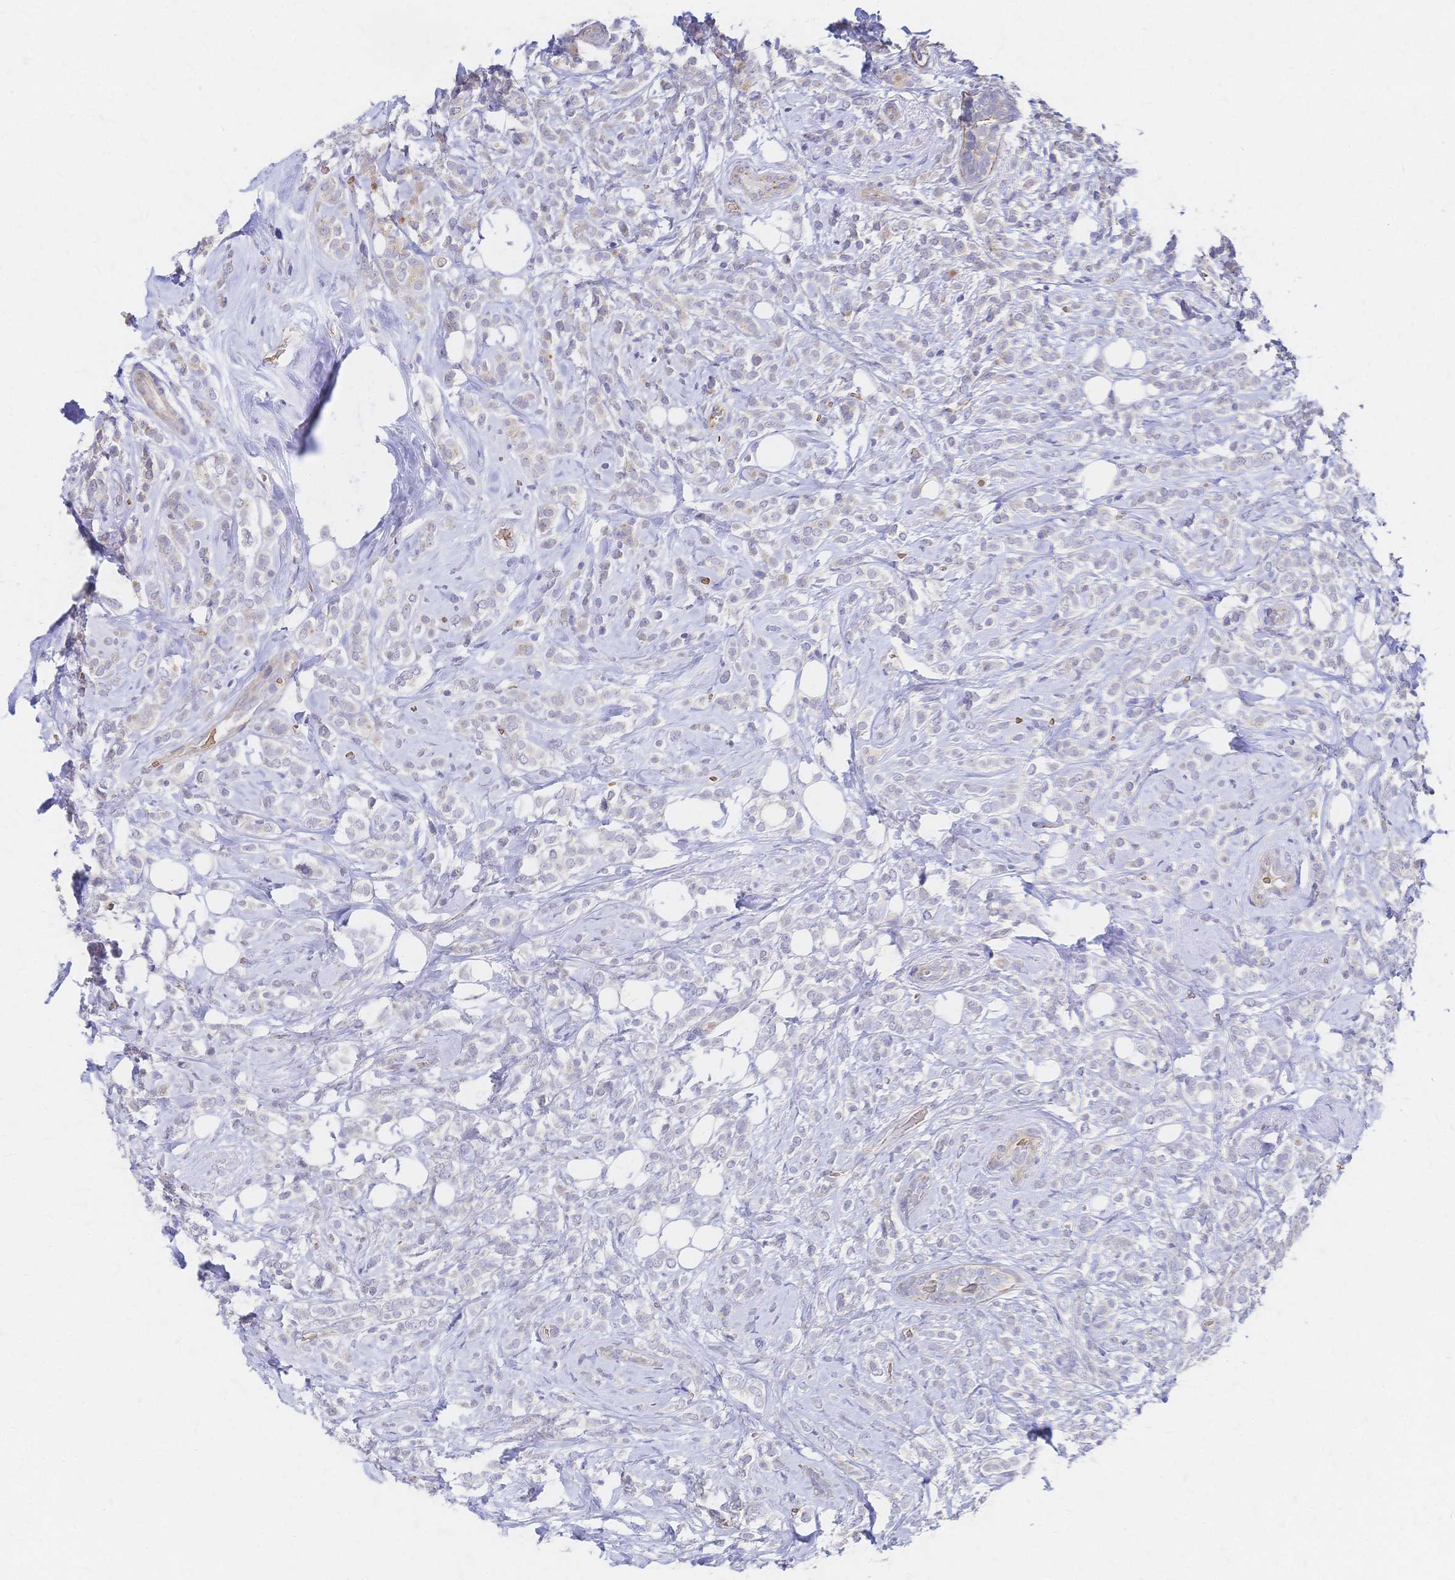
{"staining": {"intensity": "negative", "quantity": "none", "location": "none"}, "tissue": "breast cancer", "cell_type": "Tumor cells", "image_type": "cancer", "snomed": [{"axis": "morphology", "description": "Lobular carcinoma"}, {"axis": "topography", "description": "Breast"}], "caption": "Immunohistochemistry (IHC) of breast lobular carcinoma exhibits no staining in tumor cells. (DAB (3,3'-diaminobenzidine) immunohistochemistry with hematoxylin counter stain).", "gene": "SLC5A1", "patient": {"sex": "female", "age": 49}}